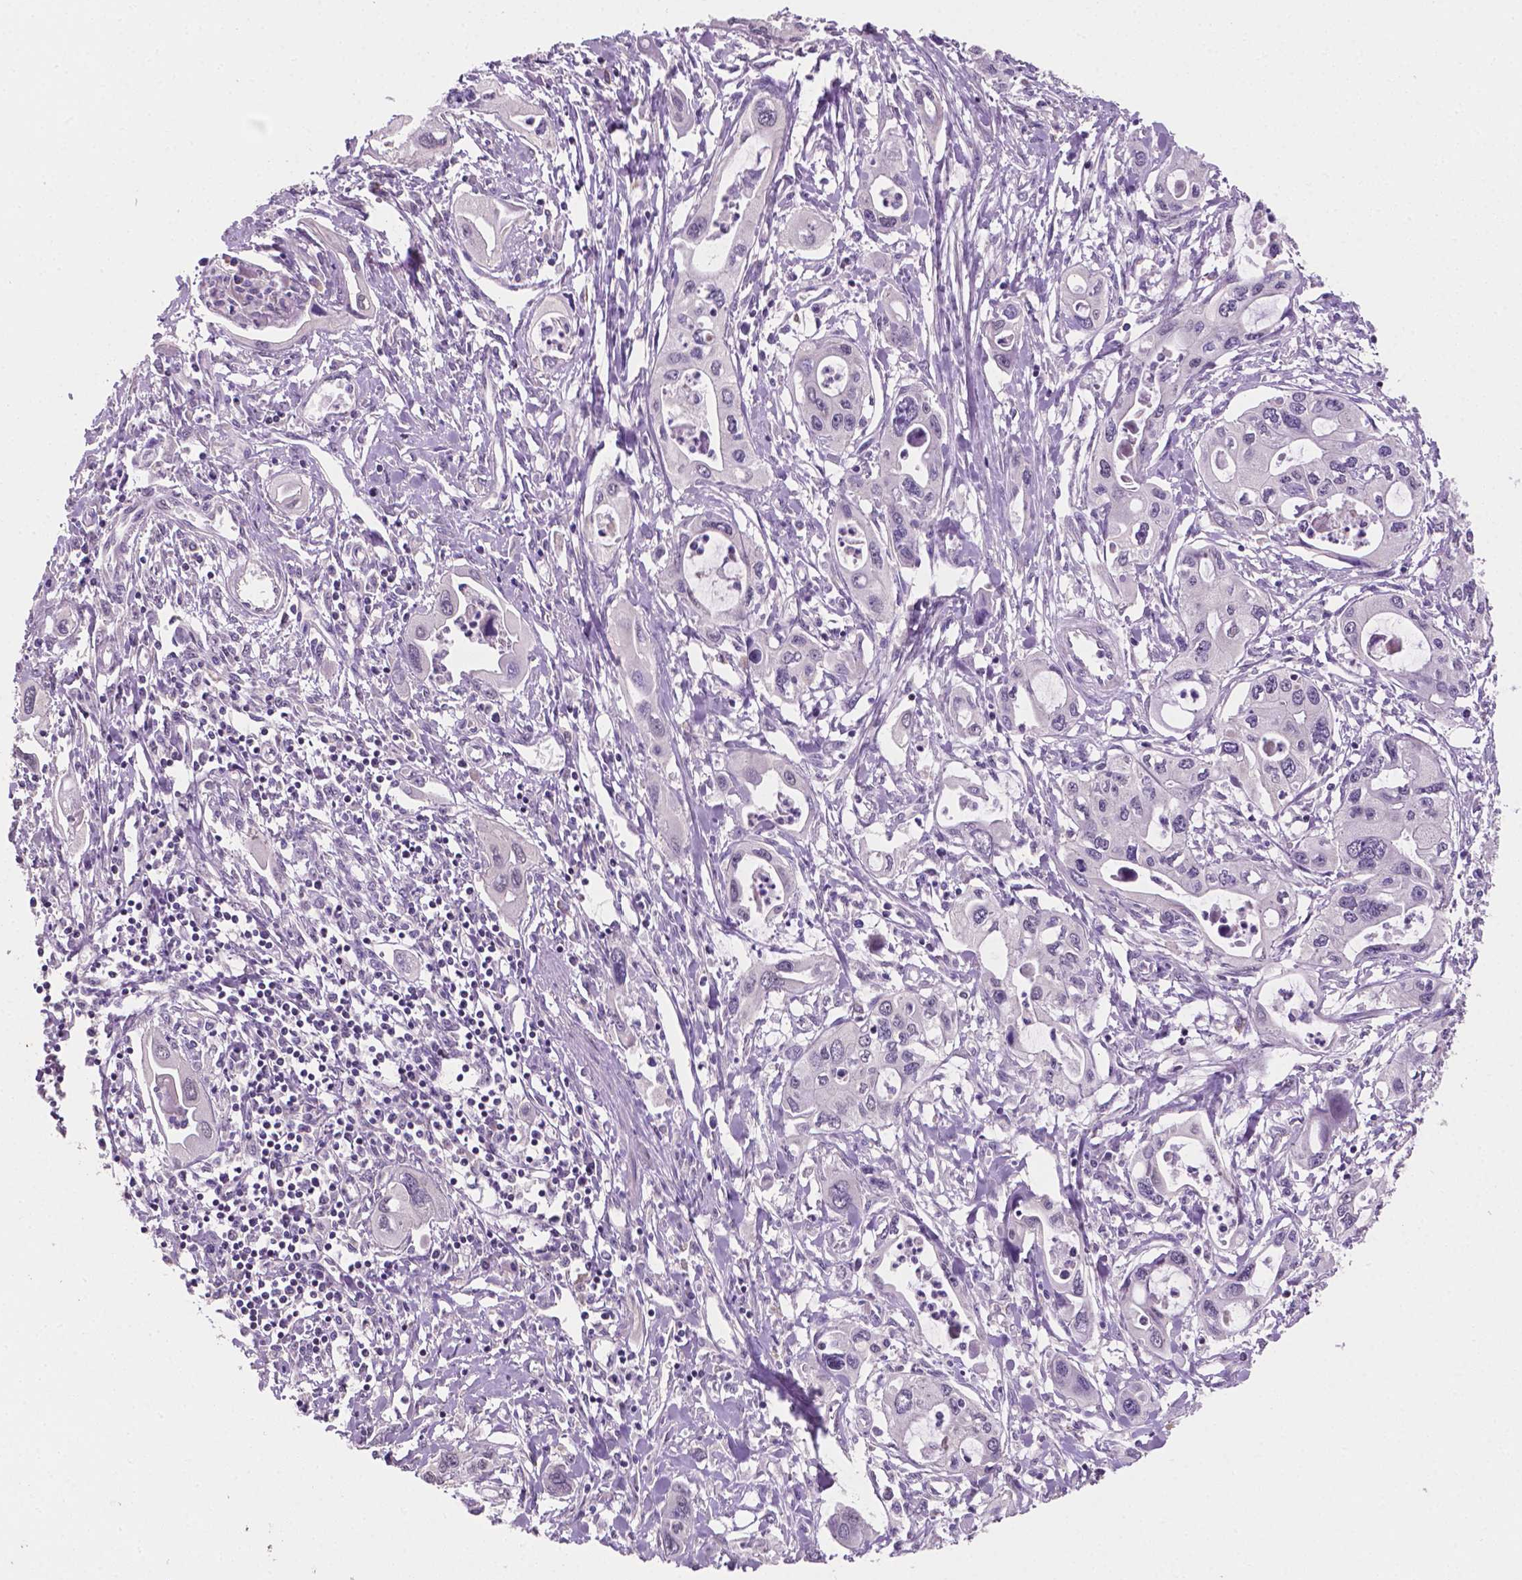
{"staining": {"intensity": "negative", "quantity": "none", "location": "none"}, "tissue": "pancreatic cancer", "cell_type": "Tumor cells", "image_type": "cancer", "snomed": [{"axis": "morphology", "description": "Adenocarcinoma, NOS"}, {"axis": "topography", "description": "Pancreas"}], "caption": "This is a histopathology image of IHC staining of pancreatic cancer (adenocarcinoma), which shows no expression in tumor cells.", "gene": "MROH6", "patient": {"sex": "male", "age": 60}}